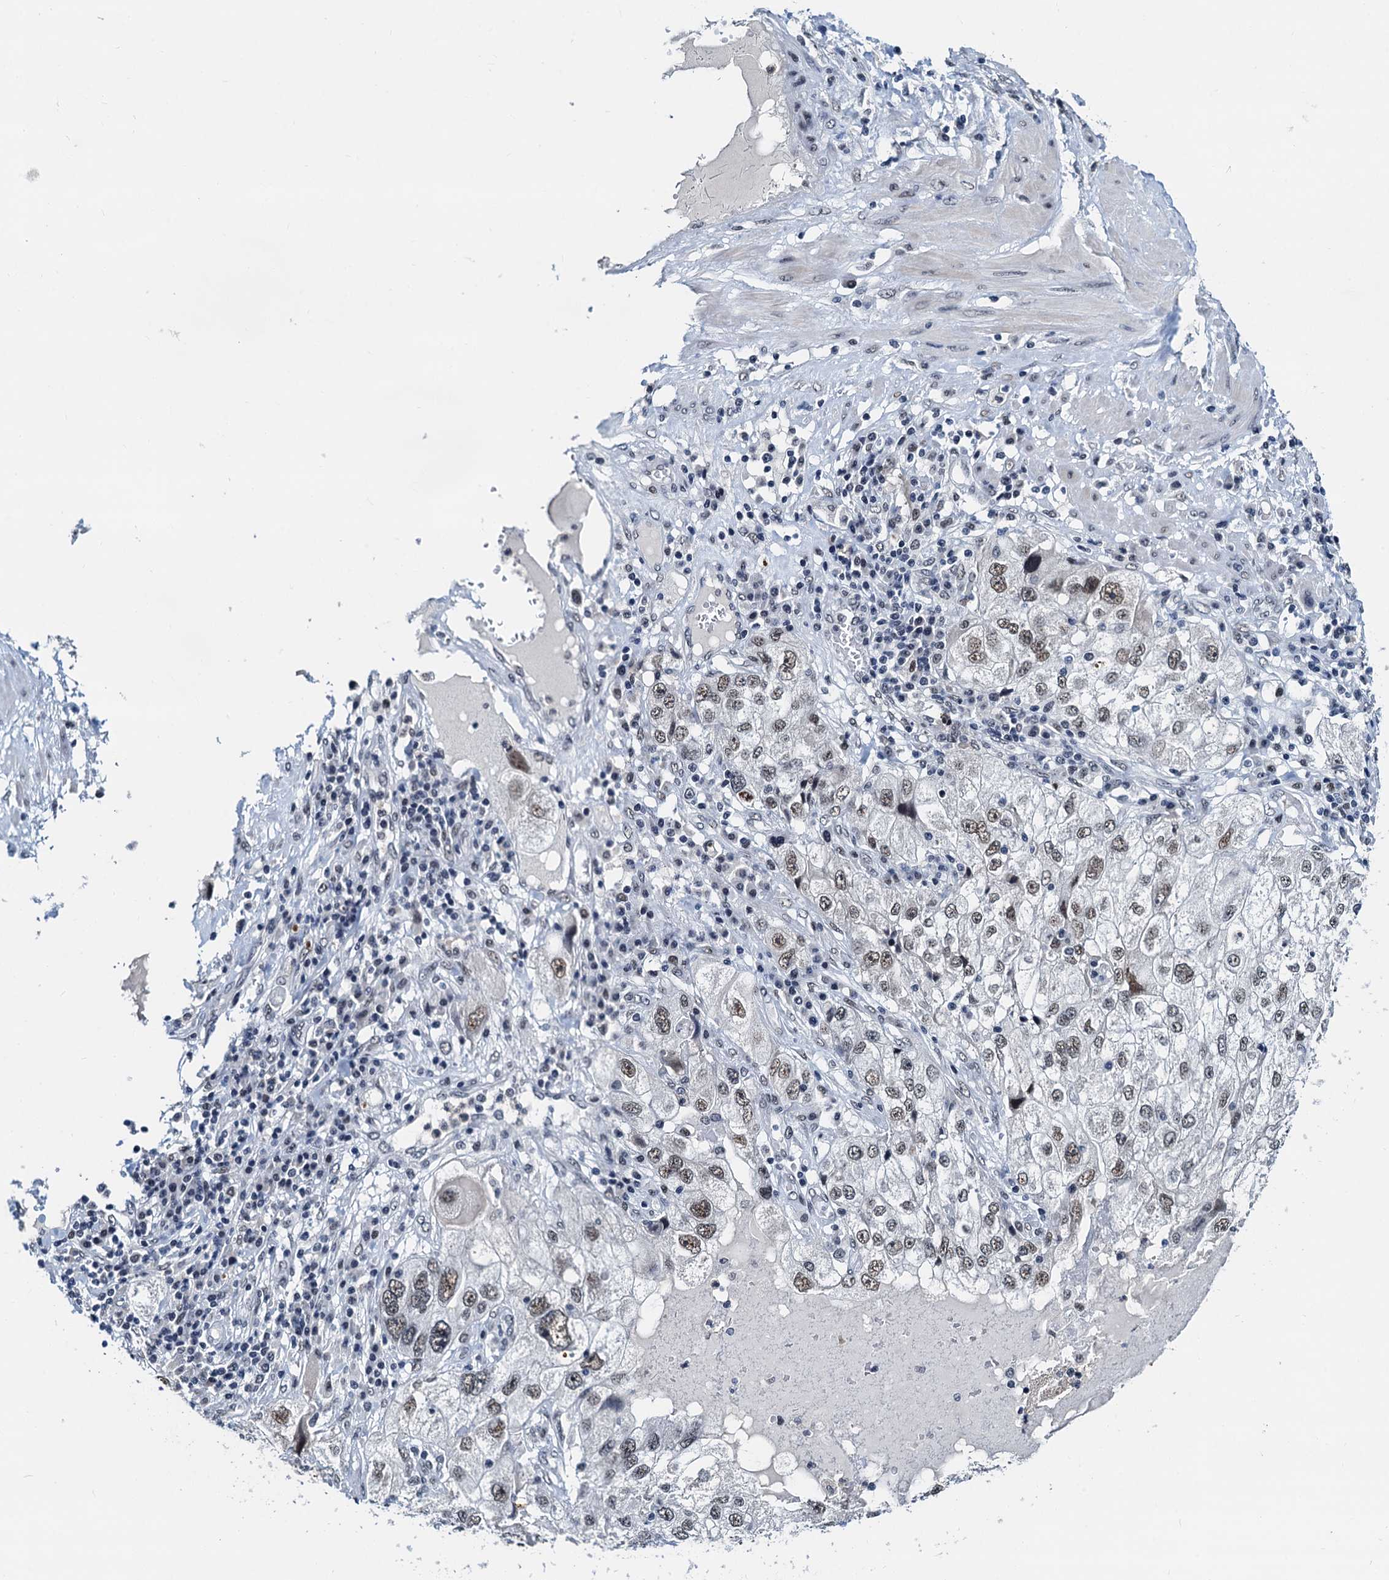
{"staining": {"intensity": "weak", "quantity": ">75%", "location": "nuclear"}, "tissue": "endometrial cancer", "cell_type": "Tumor cells", "image_type": "cancer", "snomed": [{"axis": "morphology", "description": "Adenocarcinoma, NOS"}, {"axis": "topography", "description": "Endometrium"}], "caption": "IHC (DAB (3,3'-diaminobenzidine)) staining of human adenocarcinoma (endometrial) exhibits weak nuclear protein expression in about >75% of tumor cells.", "gene": "SNRPD1", "patient": {"sex": "female", "age": 49}}